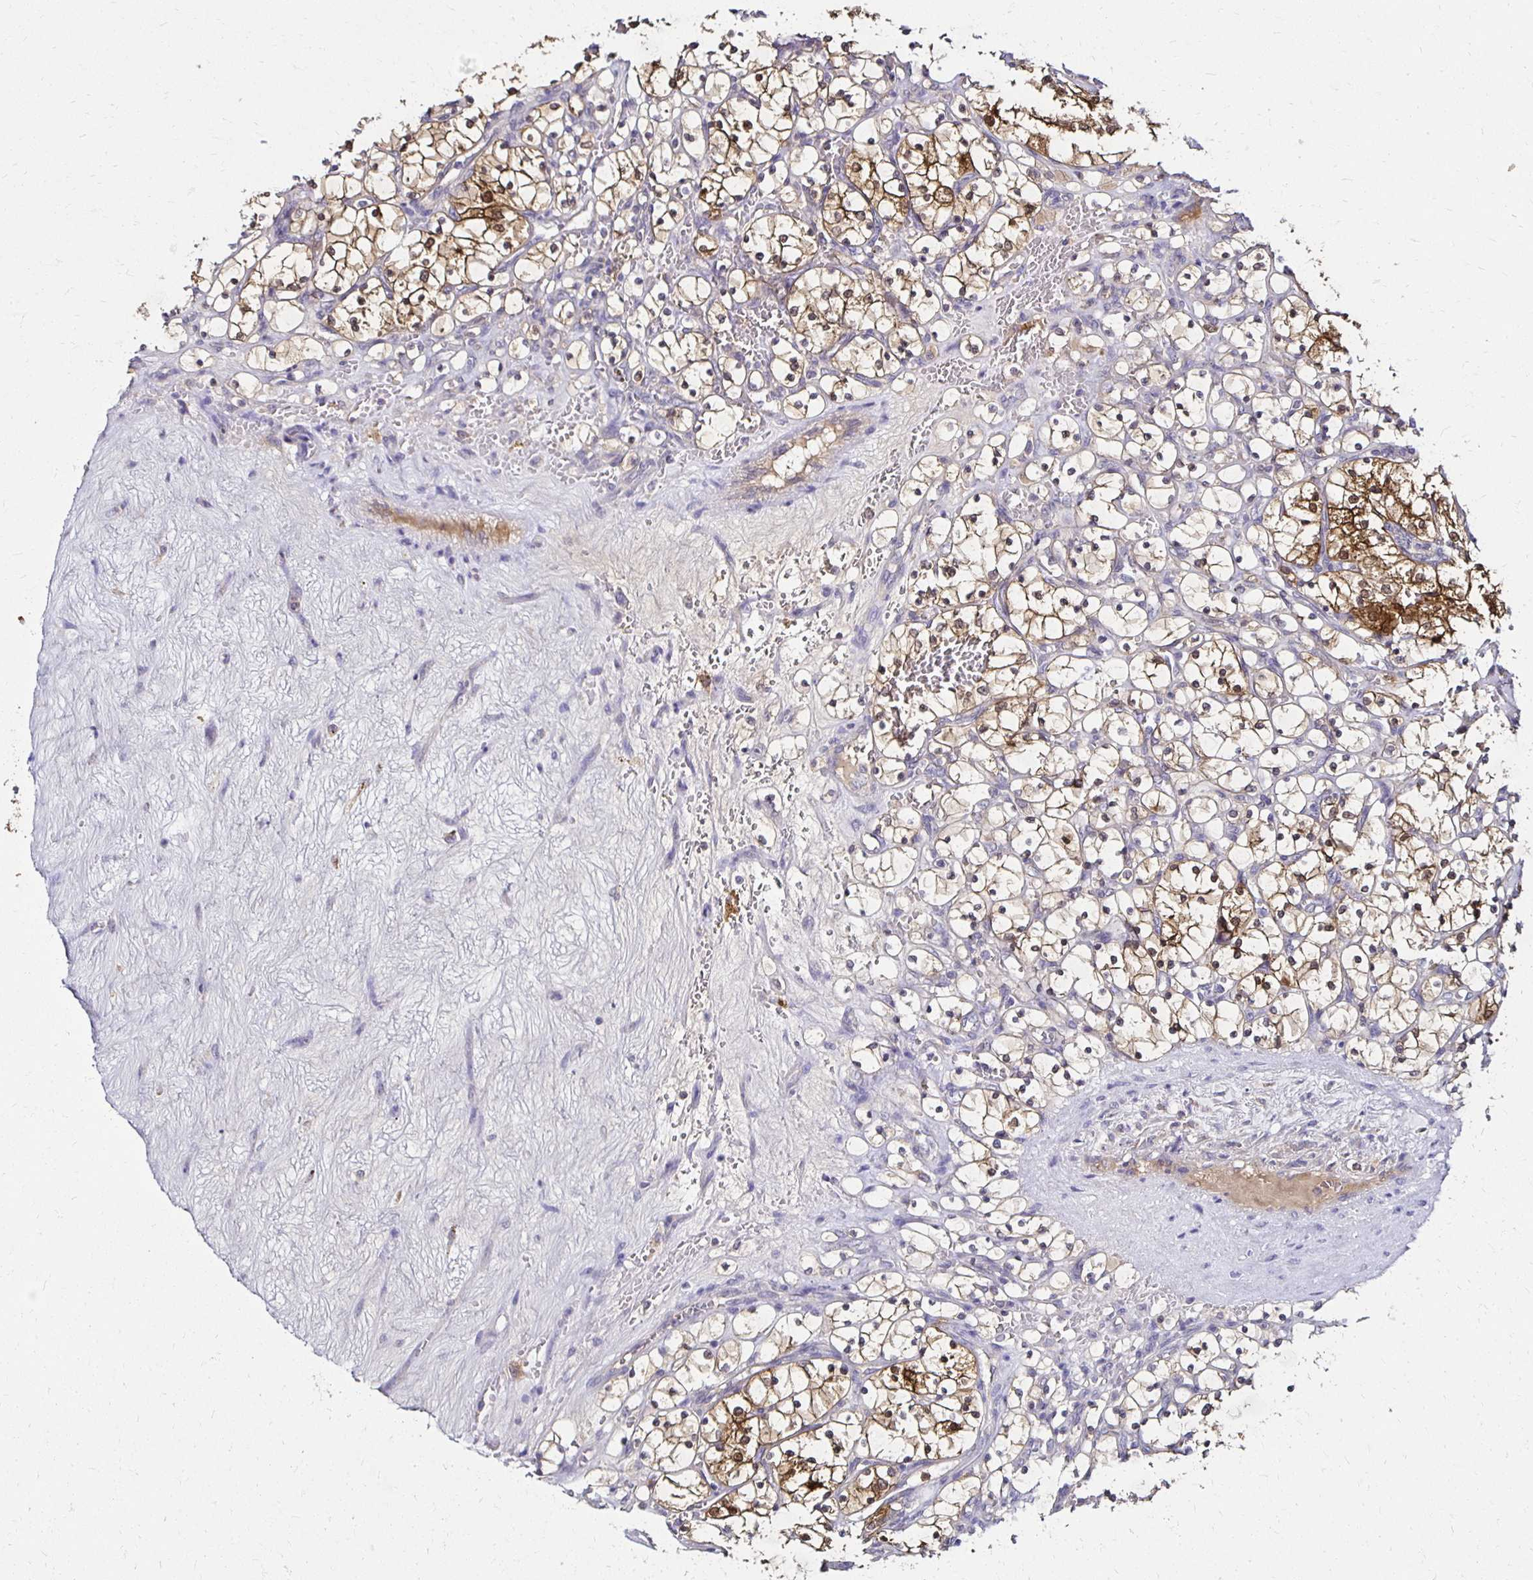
{"staining": {"intensity": "moderate", "quantity": "25%-75%", "location": "cytoplasmic/membranous,nuclear"}, "tissue": "renal cancer", "cell_type": "Tumor cells", "image_type": "cancer", "snomed": [{"axis": "morphology", "description": "Adenocarcinoma, NOS"}, {"axis": "topography", "description": "Kidney"}], "caption": "IHC staining of adenocarcinoma (renal), which displays medium levels of moderate cytoplasmic/membranous and nuclear staining in about 25%-75% of tumor cells indicating moderate cytoplasmic/membranous and nuclear protein positivity. The staining was performed using DAB (3,3'-diaminobenzidine) (brown) for protein detection and nuclei were counterstained in hematoxylin (blue).", "gene": "TXN", "patient": {"sex": "female", "age": 69}}